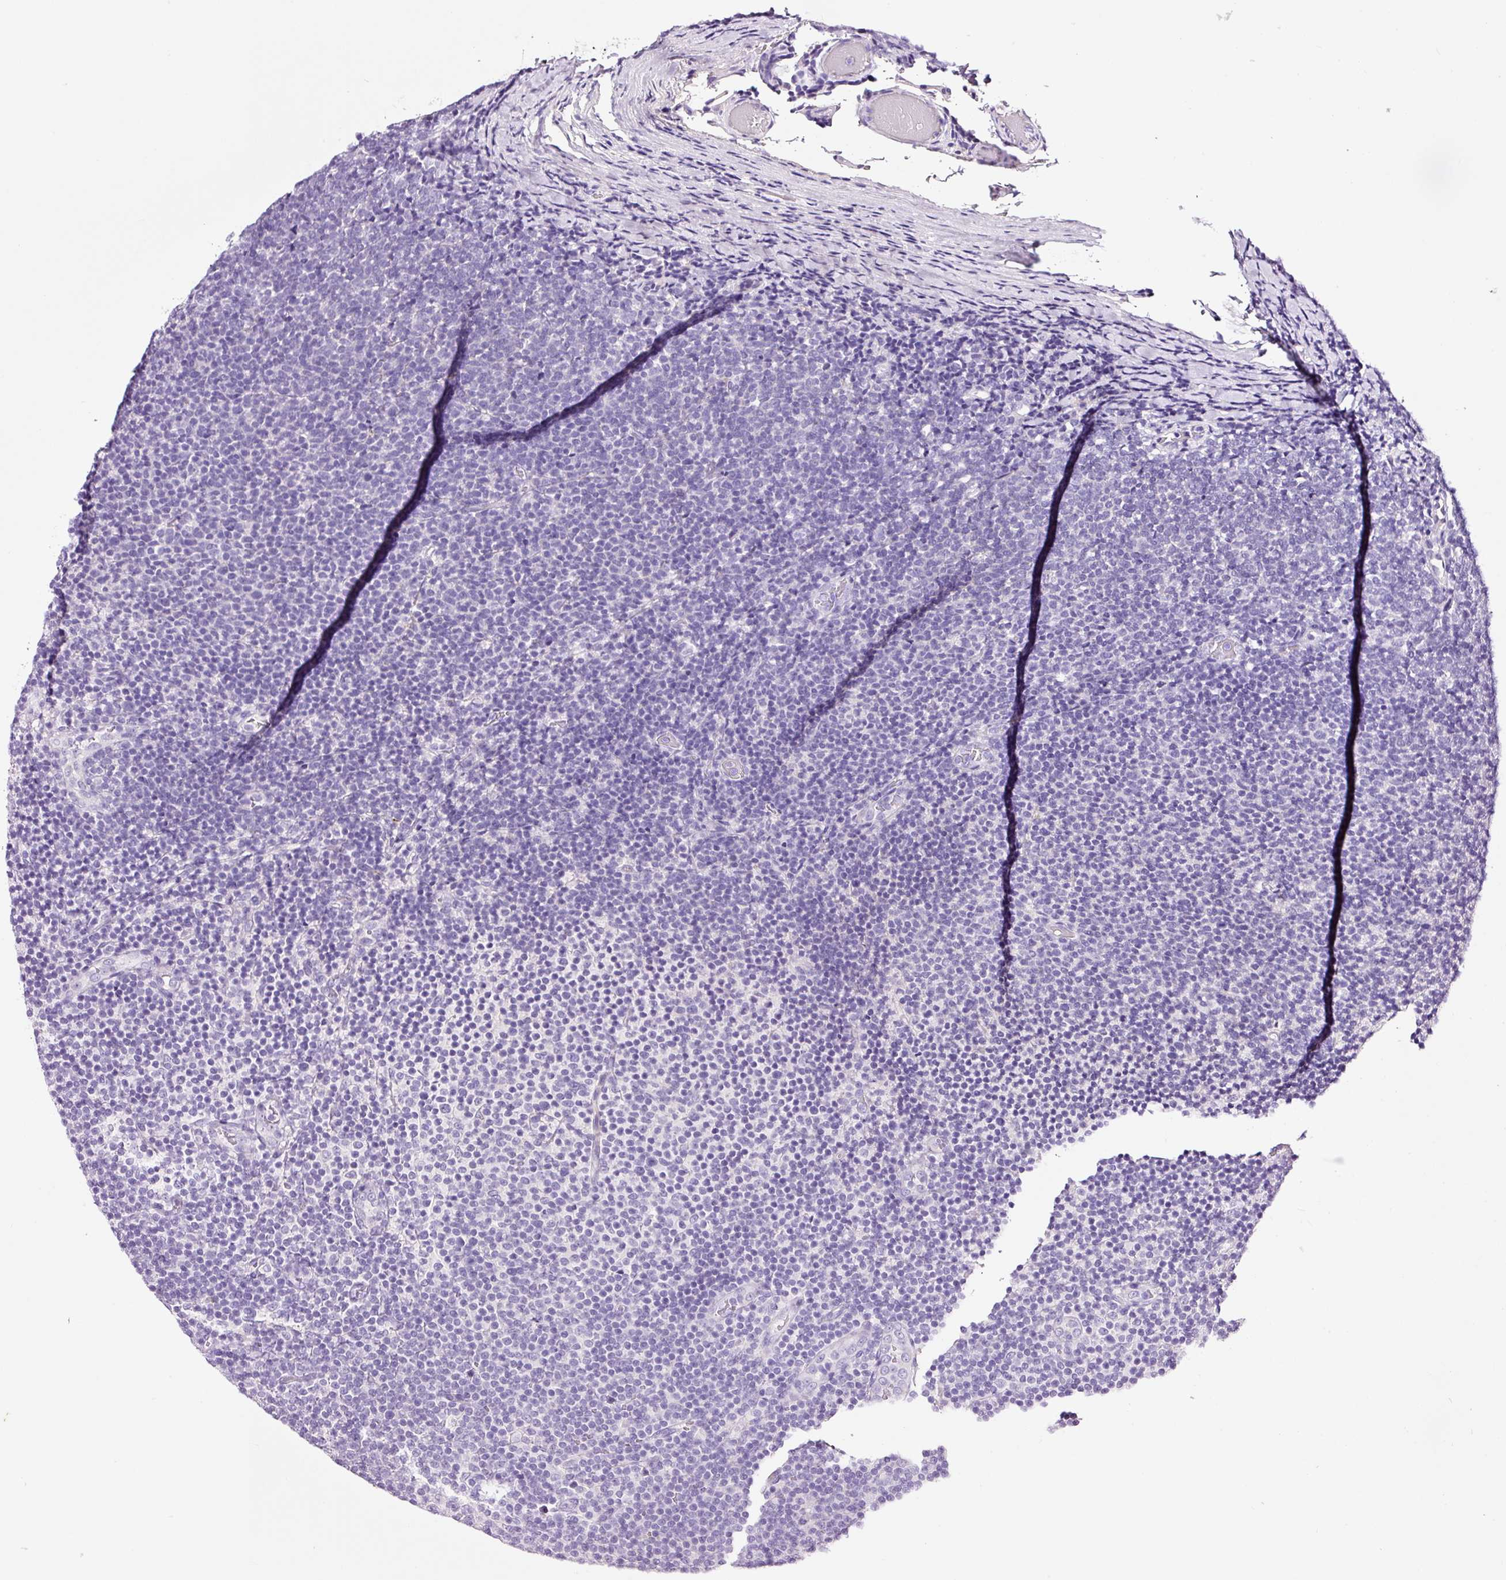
{"staining": {"intensity": "negative", "quantity": "none", "location": "none"}, "tissue": "lymphoma", "cell_type": "Tumor cells", "image_type": "cancer", "snomed": [{"axis": "morphology", "description": "Malignant lymphoma, non-Hodgkin's type, Low grade"}, {"axis": "topography", "description": "Lymph node"}], "caption": "This is an IHC image of human lymphoma. There is no expression in tumor cells.", "gene": "PAM", "patient": {"sex": "male", "age": 66}}